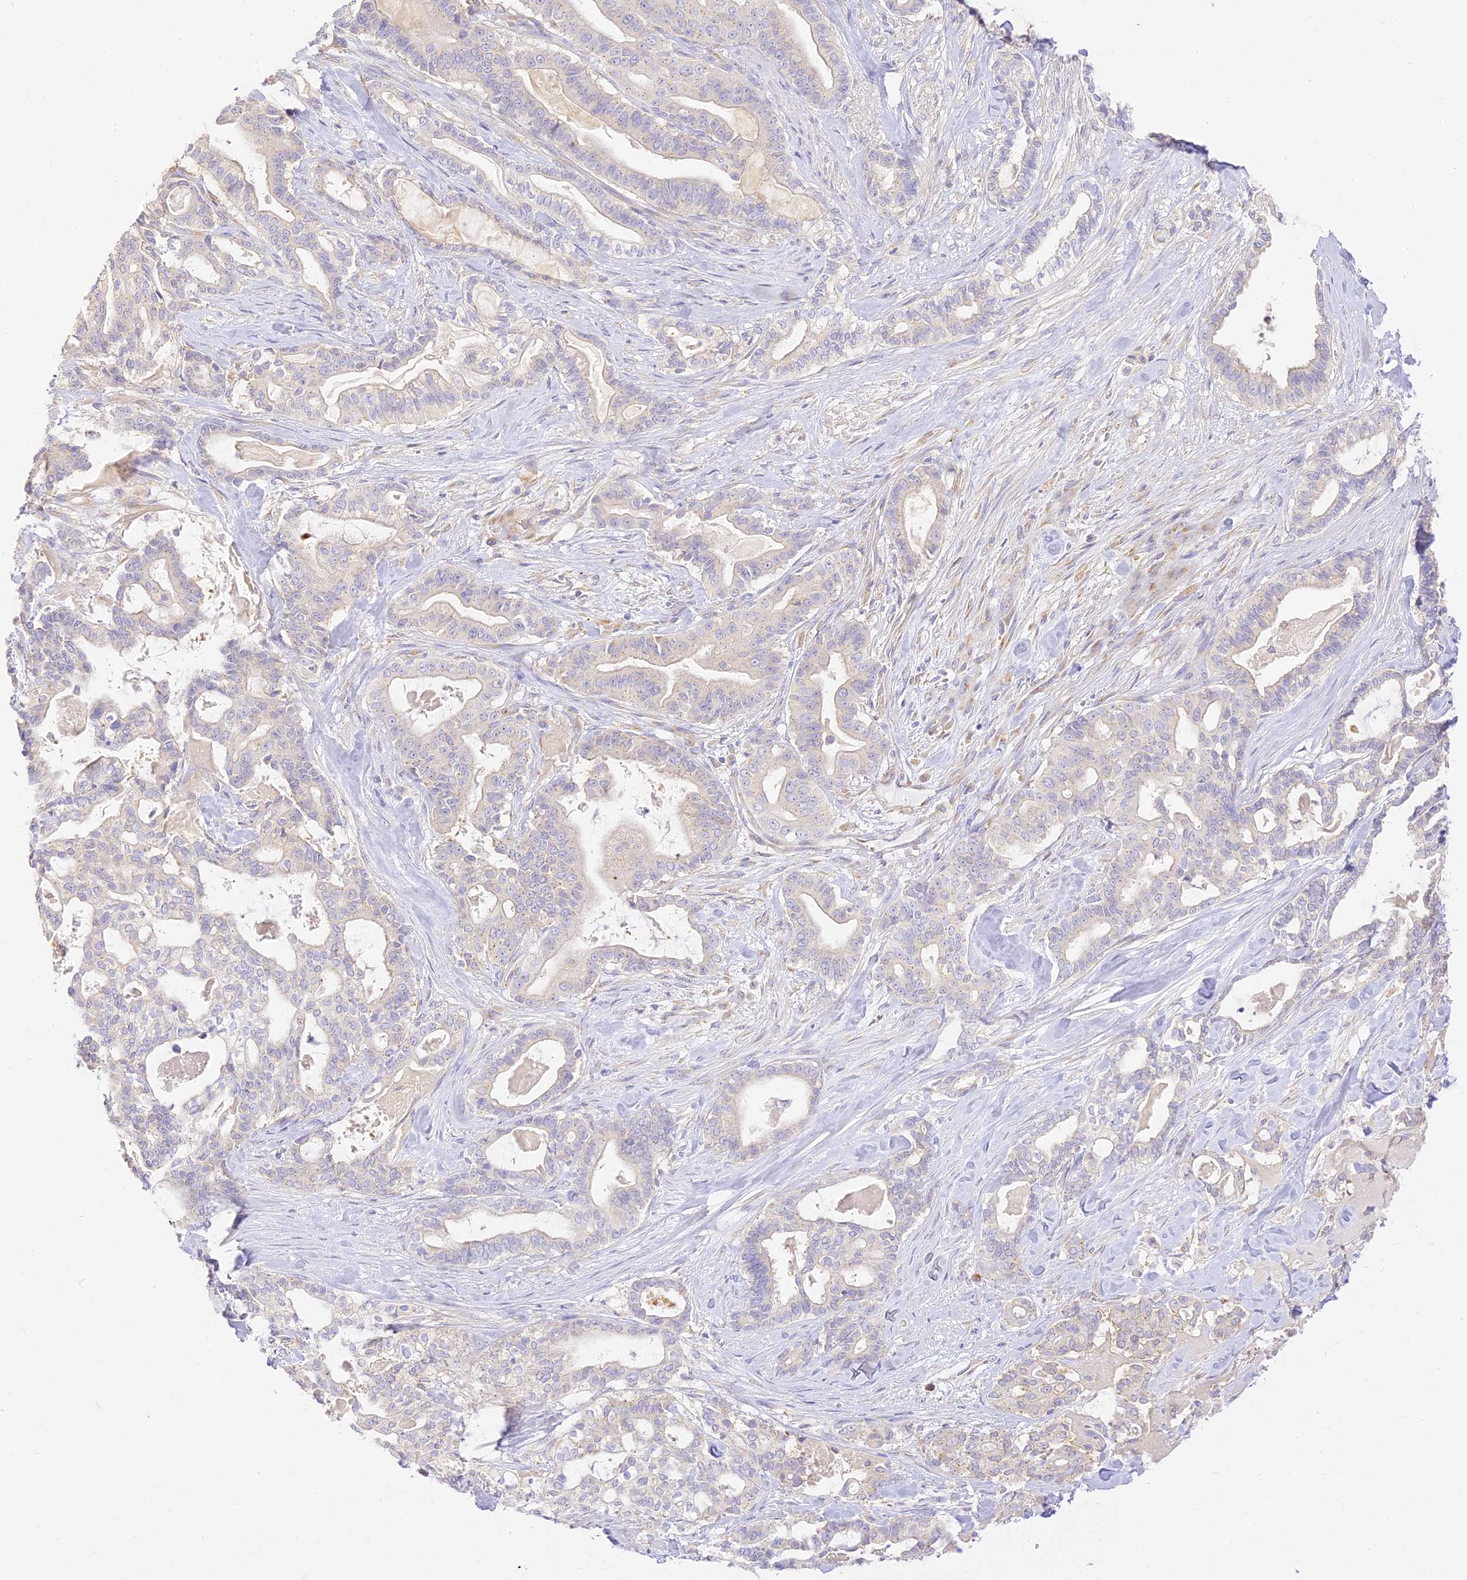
{"staining": {"intensity": "negative", "quantity": "none", "location": "none"}, "tissue": "pancreatic cancer", "cell_type": "Tumor cells", "image_type": "cancer", "snomed": [{"axis": "morphology", "description": "Adenocarcinoma, NOS"}, {"axis": "topography", "description": "Pancreas"}], "caption": "IHC micrograph of neoplastic tissue: human pancreatic cancer stained with DAB shows no significant protein staining in tumor cells.", "gene": "SEC13", "patient": {"sex": "male", "age": 63}}